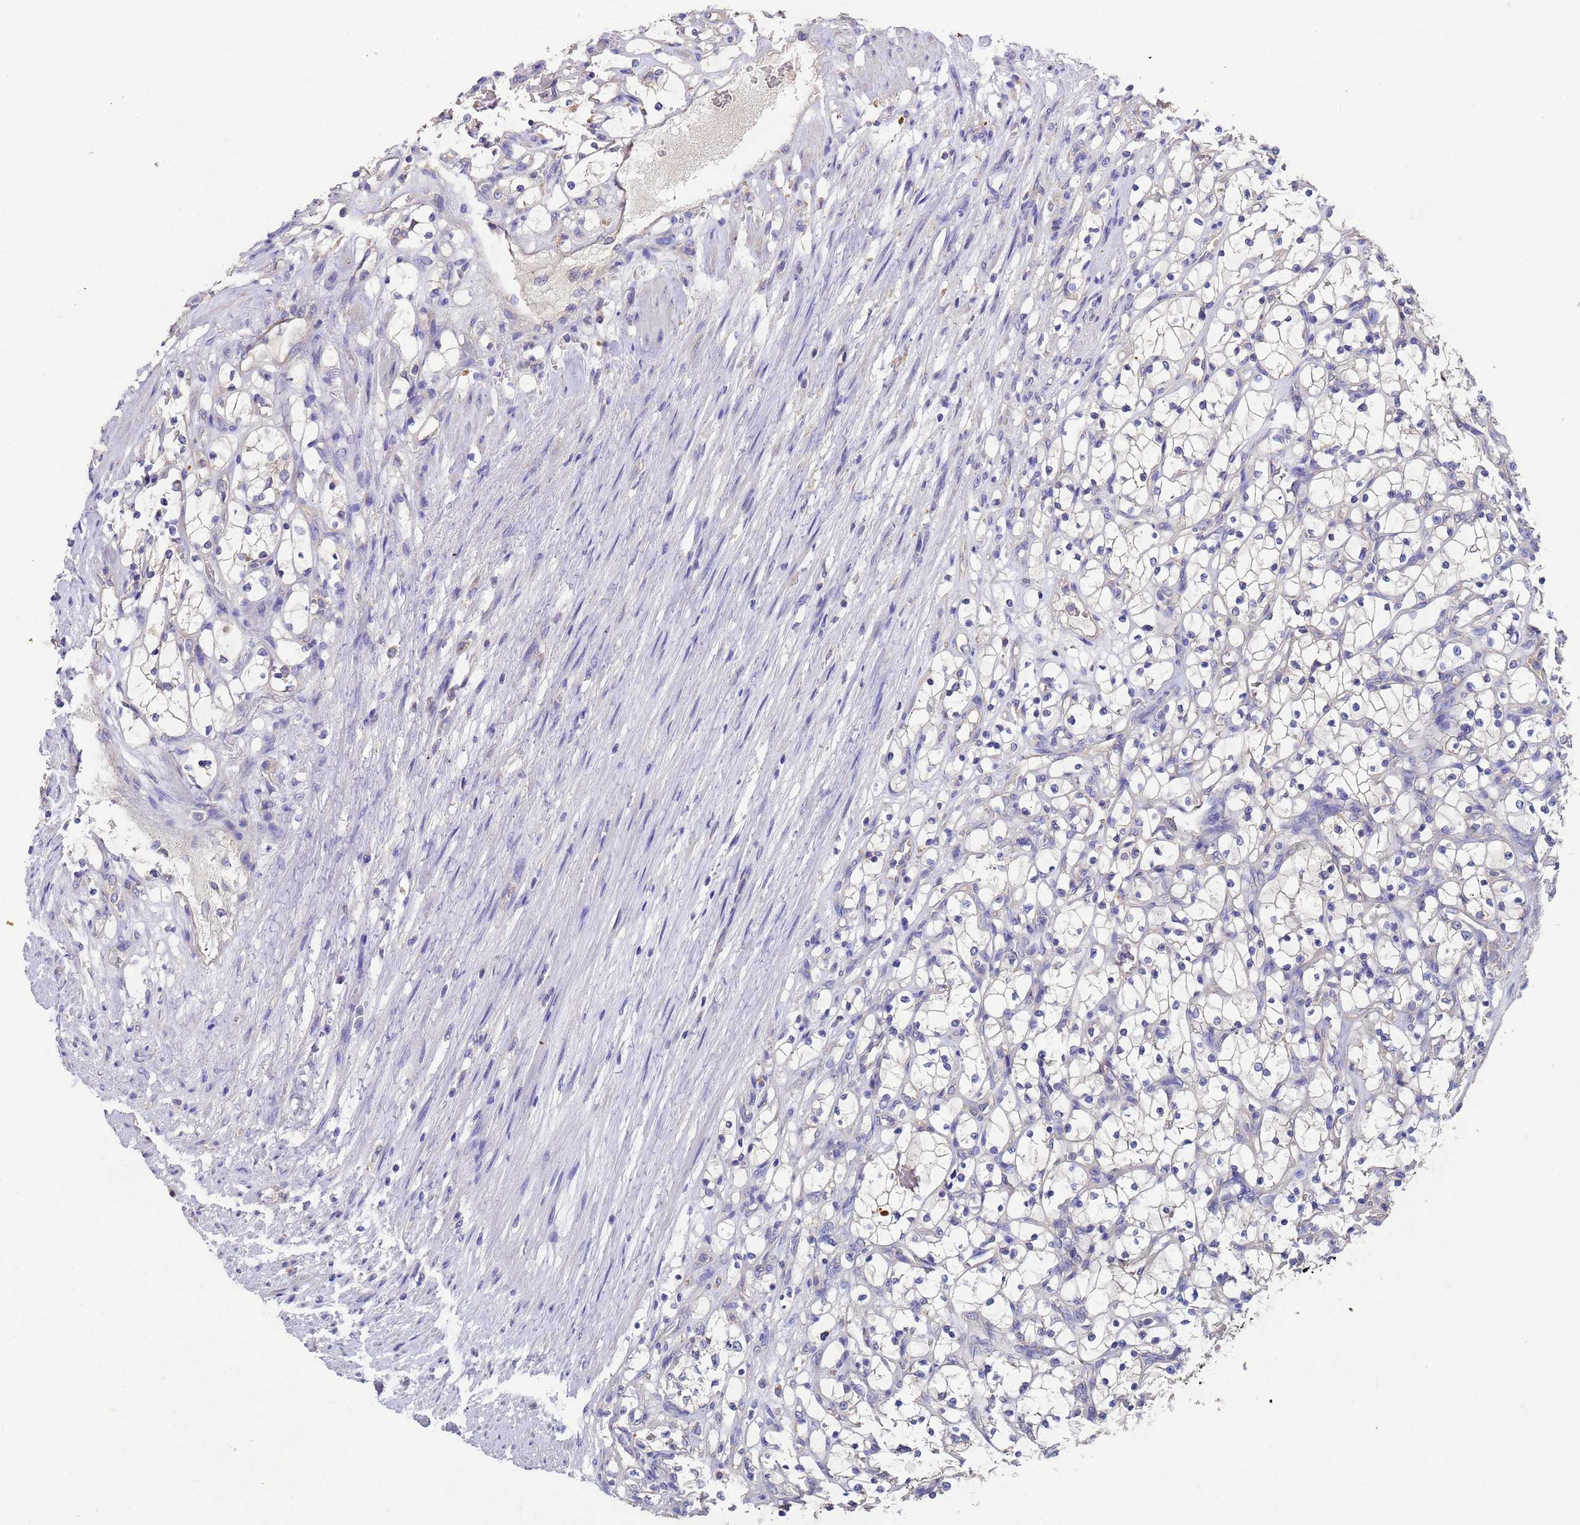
{"staining": {"intensity": "negative", "quantity": "none", "location": "none"}, "tissue": "renal cancer", "cell_type": "Tumor cells", "image_type": "cancer", "snomed": [{"axis": "morphology", "description": "Adenocarcinoma, NOS"}, {"axis": "topography", "description": "Kidney"}], "caption": "Adenocarcinoma (renal) was stained to show a protein in brown. There is no significant staining in tumor cells.", "gene": "SRL", "patient": {"sex": "female", "age": 69}}